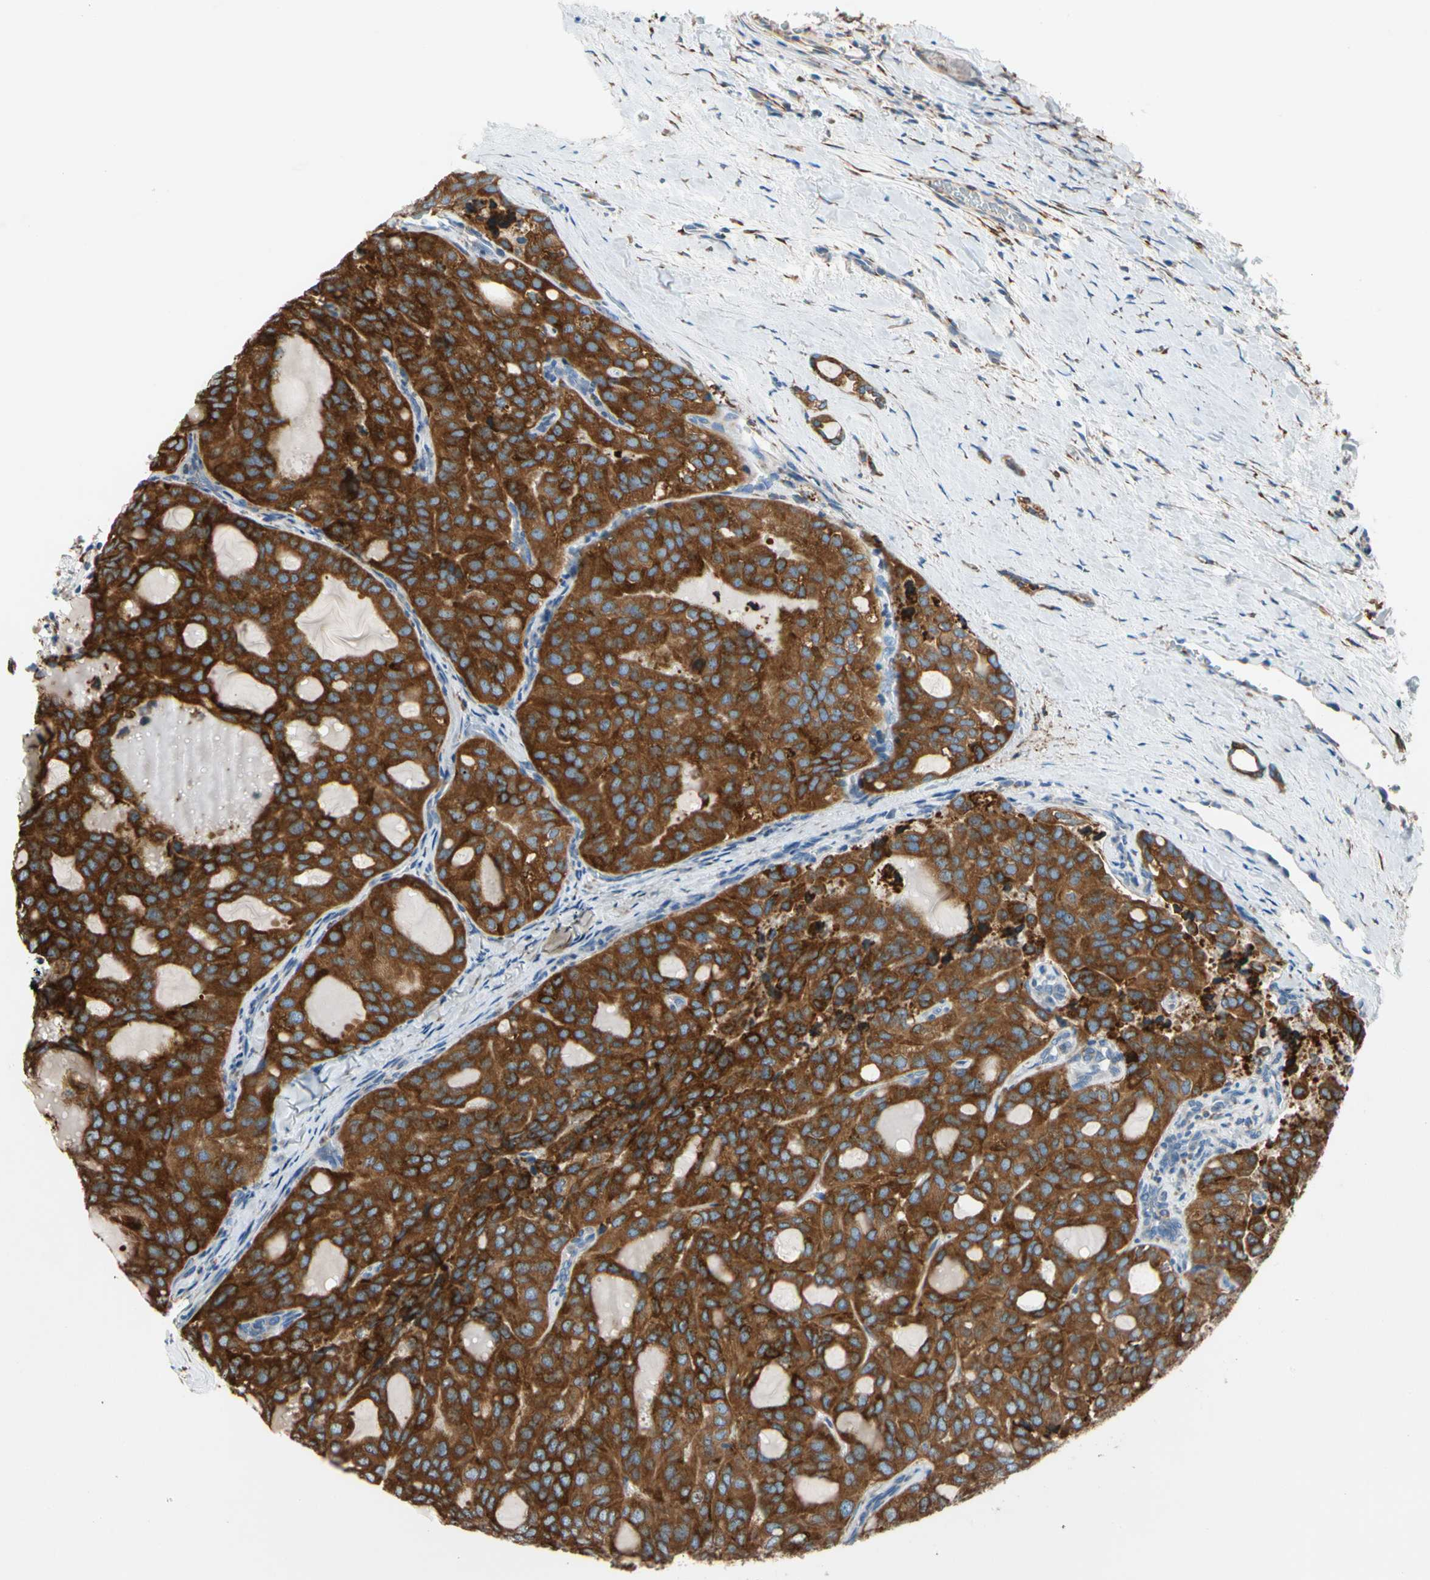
{"staining": {"intensity": "strong", "quantity": ">75%", "location": "cytoplasmic/membranous"}, "tissue": "thyroid cancer", "cell_type": "Tumor cells", "image_type": "cancer", "snomed": [{"axis": "morphology", "description": "Follicular adenoma carcinoma, NOS"}, {"axis": "topography", "description": "Thyroid gland"}], "caption": "Tumor cells exhibit strong cytoplasmic/membranous positivity in about >75% of cells in thyroid follicular adenoma carcinoma.", "gene": "LRPAP1", "patient": {"sex": "male", "age": 75}}